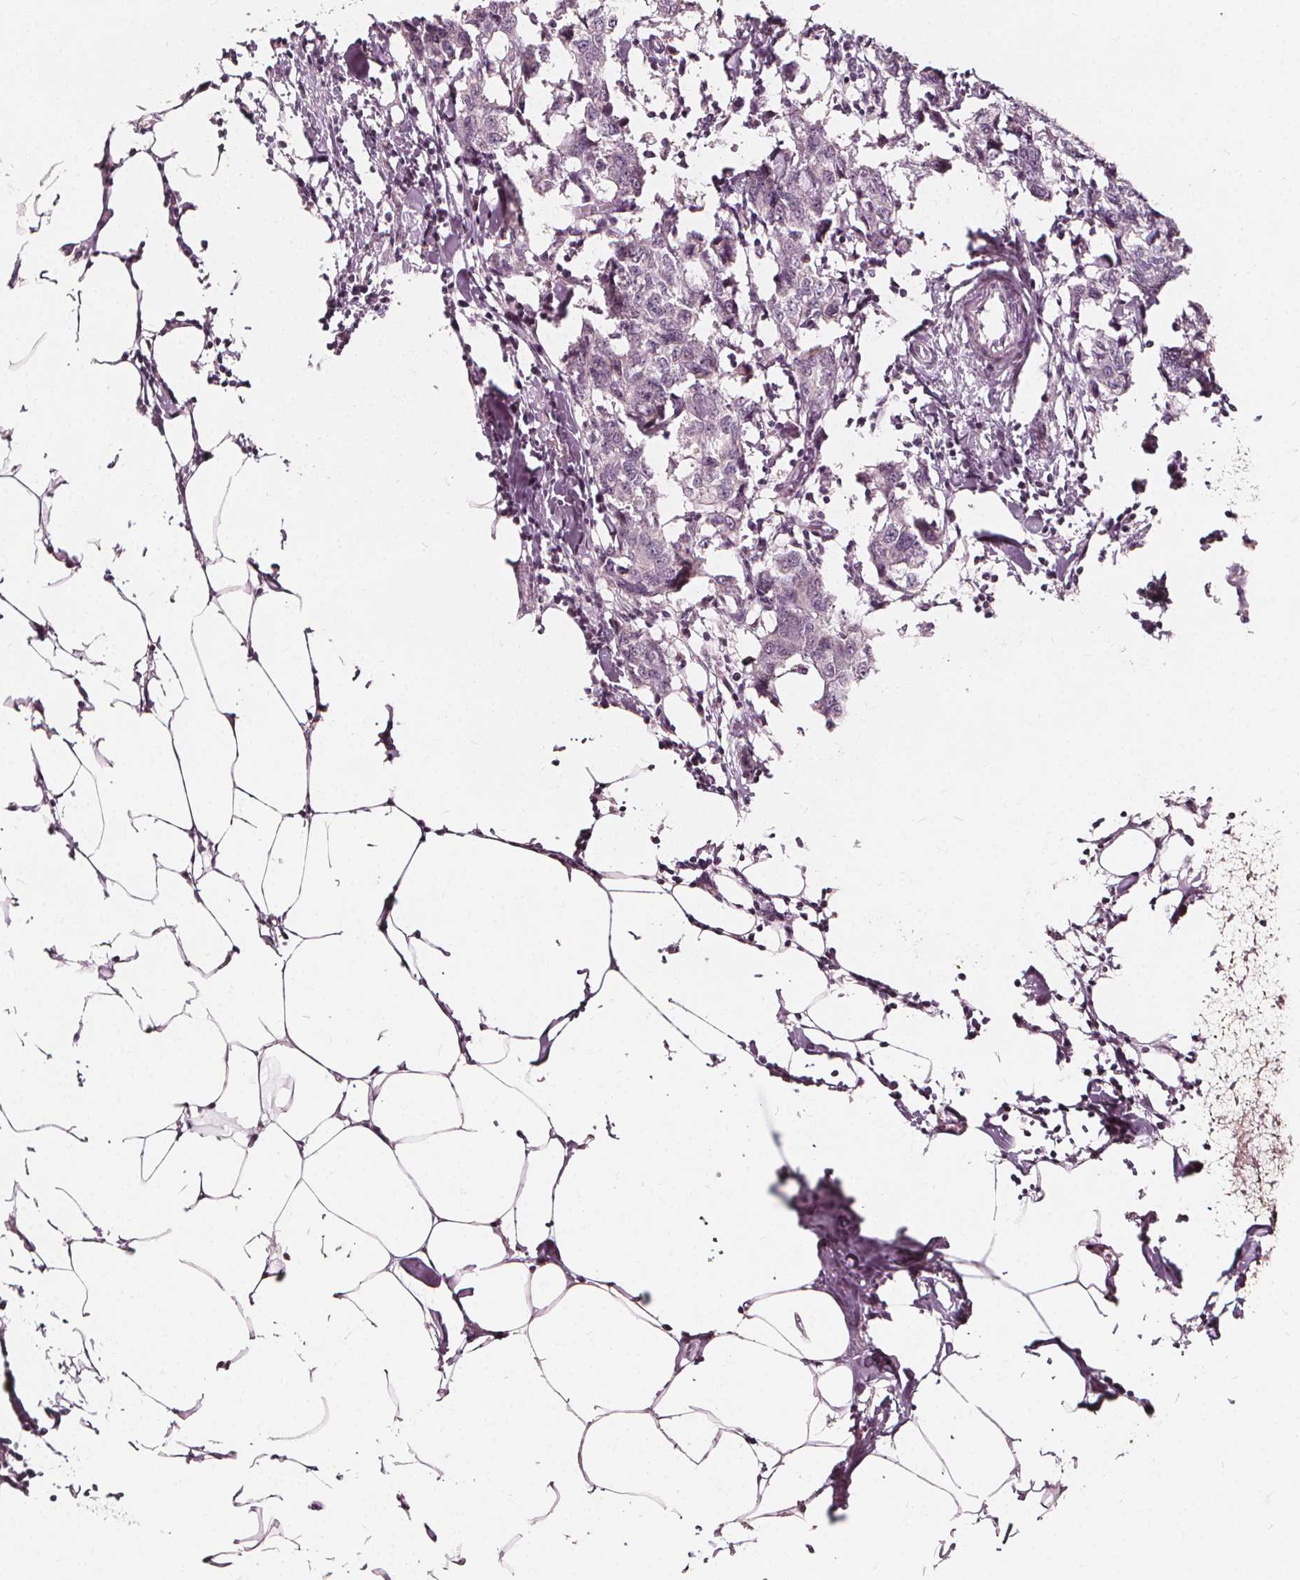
{"staining": {"intensity": "negative", "quantity": "none", "location": "none"}, "tissue": "breast cancer", "cell_type": "Tumor cells", "image_type": "cancer", "snomed": [{"axis": "morphology", "description": "Duct carcinoma"}, {"axis": "topography", "description": "Breast"}], "caption": "Tumor cells are negative for brown protein staining in breast cancer.", "gene": "NPC1L1", "patient": {"sex": "female", "age": 27}}